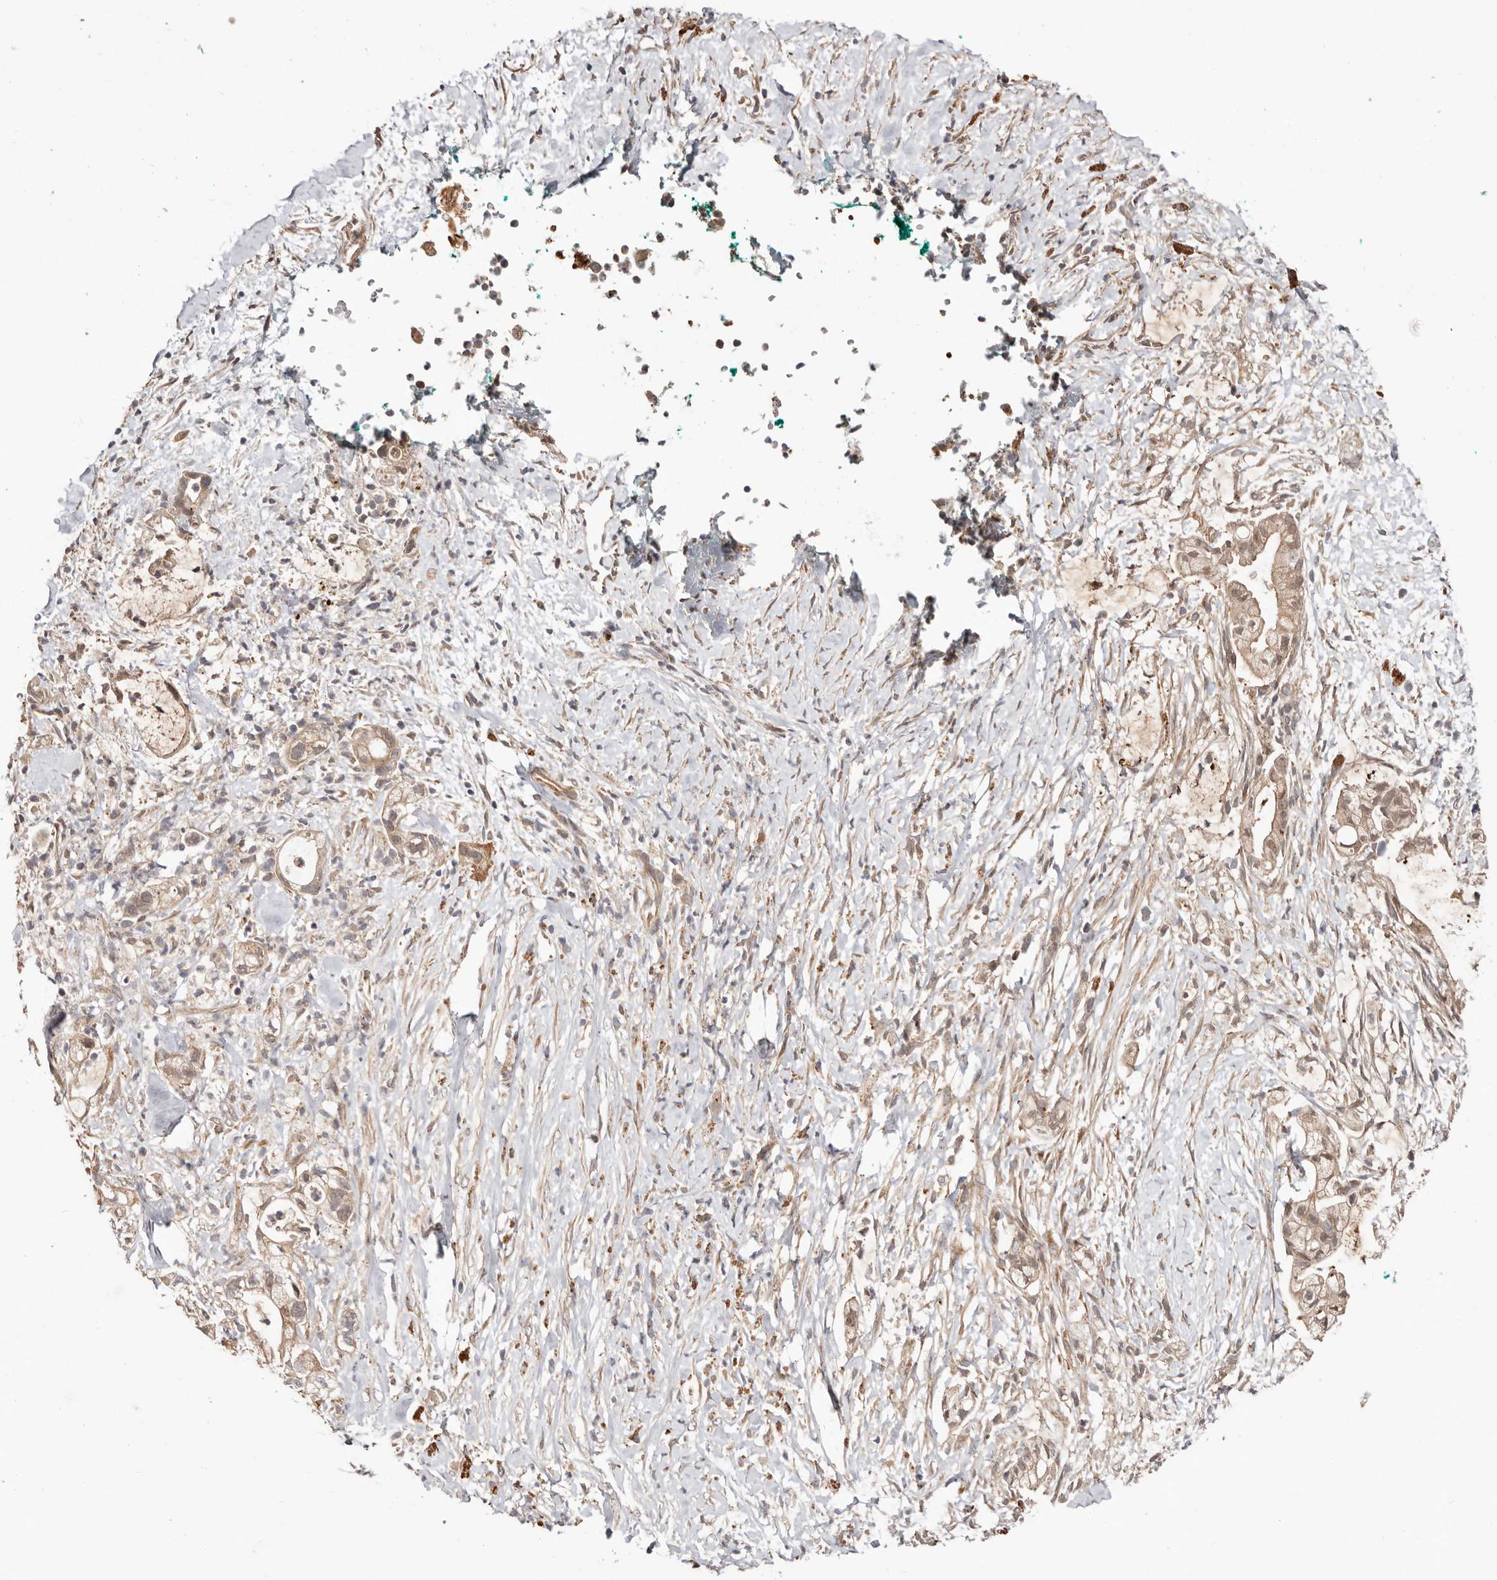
{"staining": {"intensity": "weak", "quantity": ">75%", "location": "cytoplasmic/membranous"}, "tissue": "pancreatic cancer", "cell_type": "Tumor cells", "image_type": "cancer", "snomed": [{"axis": "morphology", "description": "Adenocarcinoma, NOS"}, {"axis": "topography", "description": "Pancreas"}], "caption": "Protein analysis of pancreatic adenocarcinoma tissue displays weak cytoplasmic/membranous positivity in approximately >75% of tumor cells.", "gene": "USP33", "patient": {"sex": "male", "age": 53}}